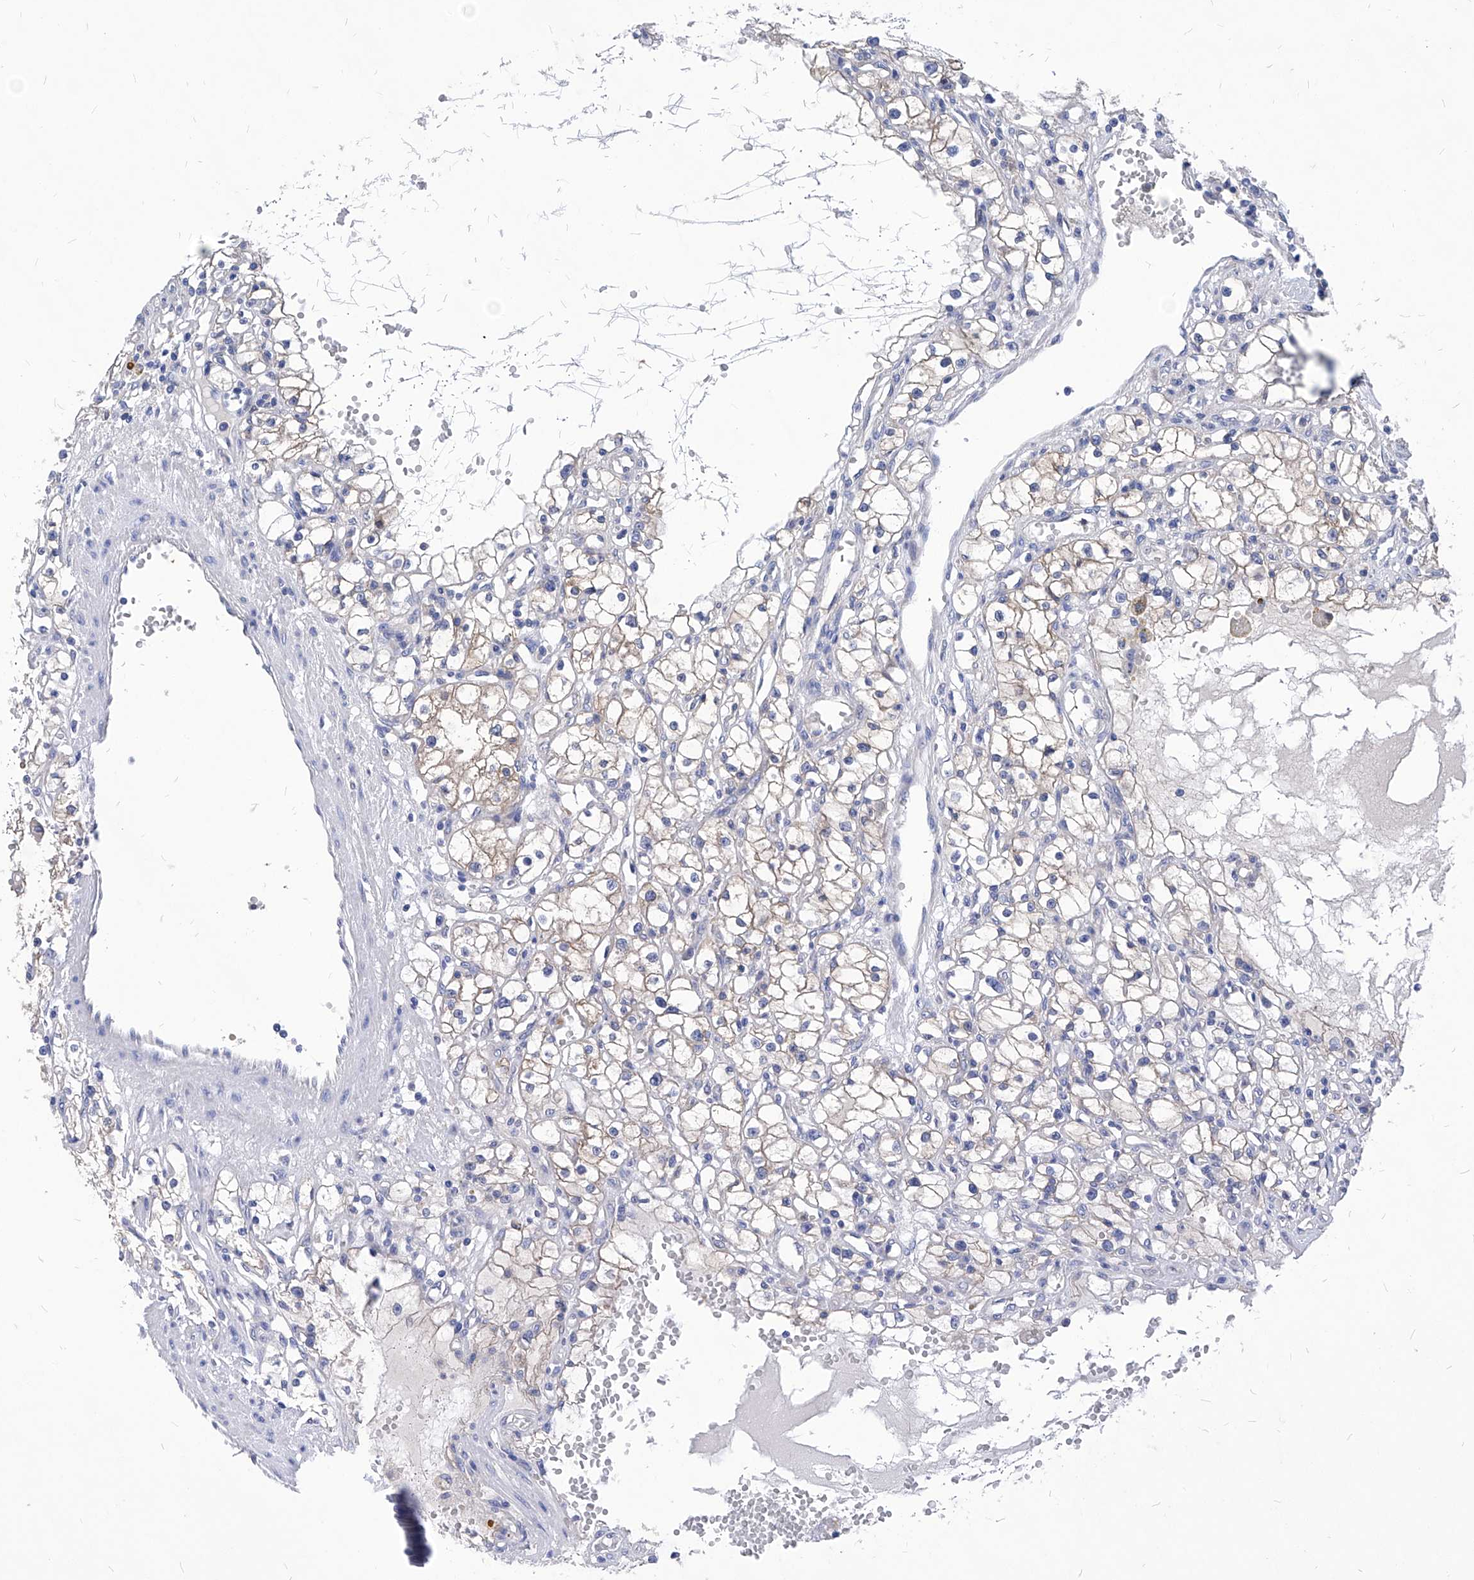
{"staining": {"intensity": "weak", "quantity": "<25%", "location": "cytoplasmic/membranous"}, "tissue": "renal cancer", "cell_type": "Tumor cells", "image_type": "cancer", "snomed": [{"axis": "morphology", "description": "Adenocarcinoma, NOS"}, {"axis": "topography", "description": "Kidney"}], "caption": "High power microscopy photomicrograph of an immunohistochemistry (IHC) image of renal cancer (adenocarcinoma), revealing no significant staining in tumor cells.", "gene": "XPNPEP1", "patient": {"sex": "male", "age": 56}}